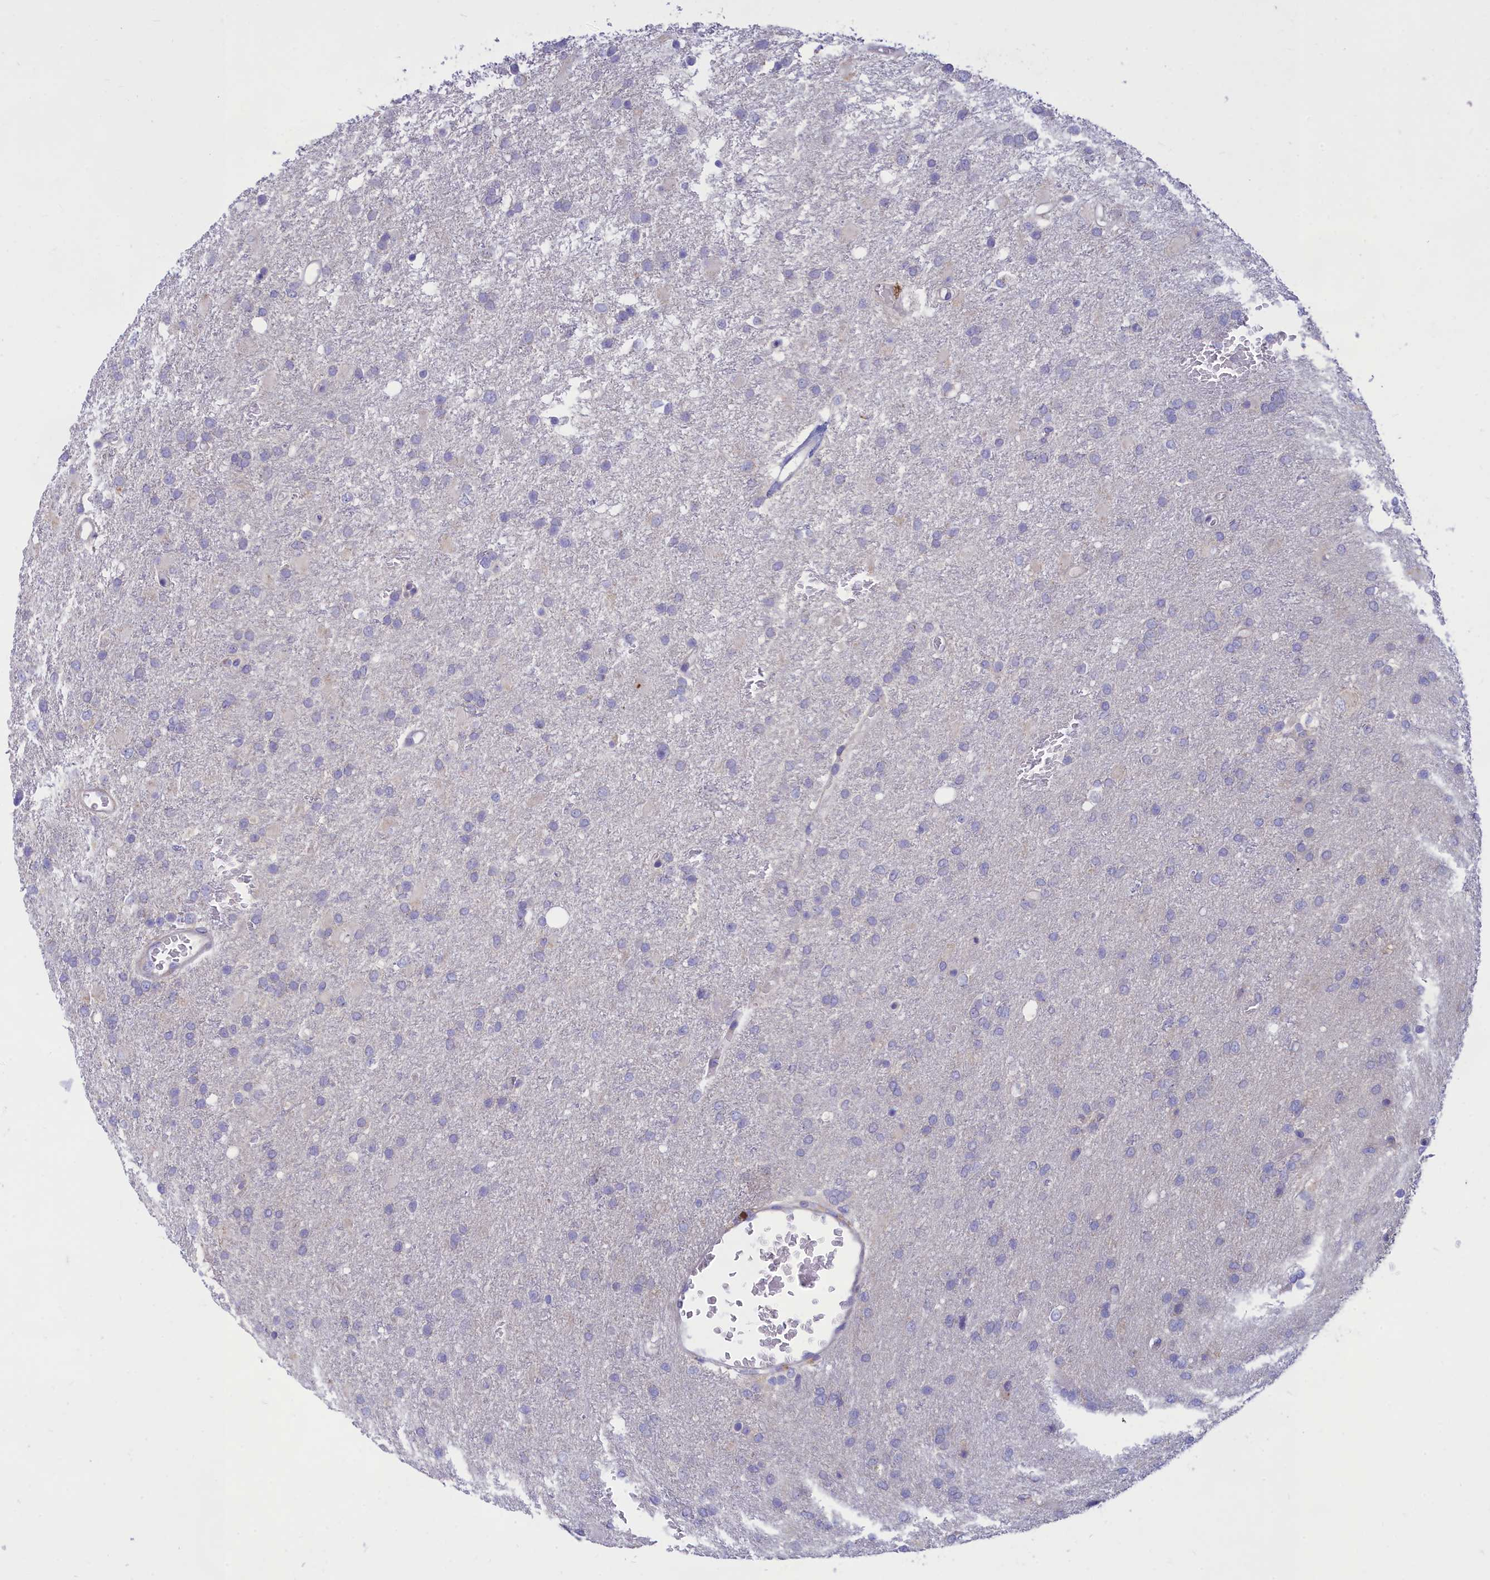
{"staining": {"intensity": "negative", "quantity": "none", "location": "none"}, "tissue": "glioma", "cell_type": "Tumor cells", "image_type": "cancer", "snomed": [{"axis": "morphology", "description": "Glioma, malignant, High grade"}, {"axis": "topography", "description": "Brain"}], "caption": "There is no significant staining in tumor cells of malignant glioma (high-grade). The staining is performed using DAB brown chromogen with nuclei counter-stained in using hematoxylin.", "gene": "TMEM30B", "patient": {"sex": "female", "age": 74}}